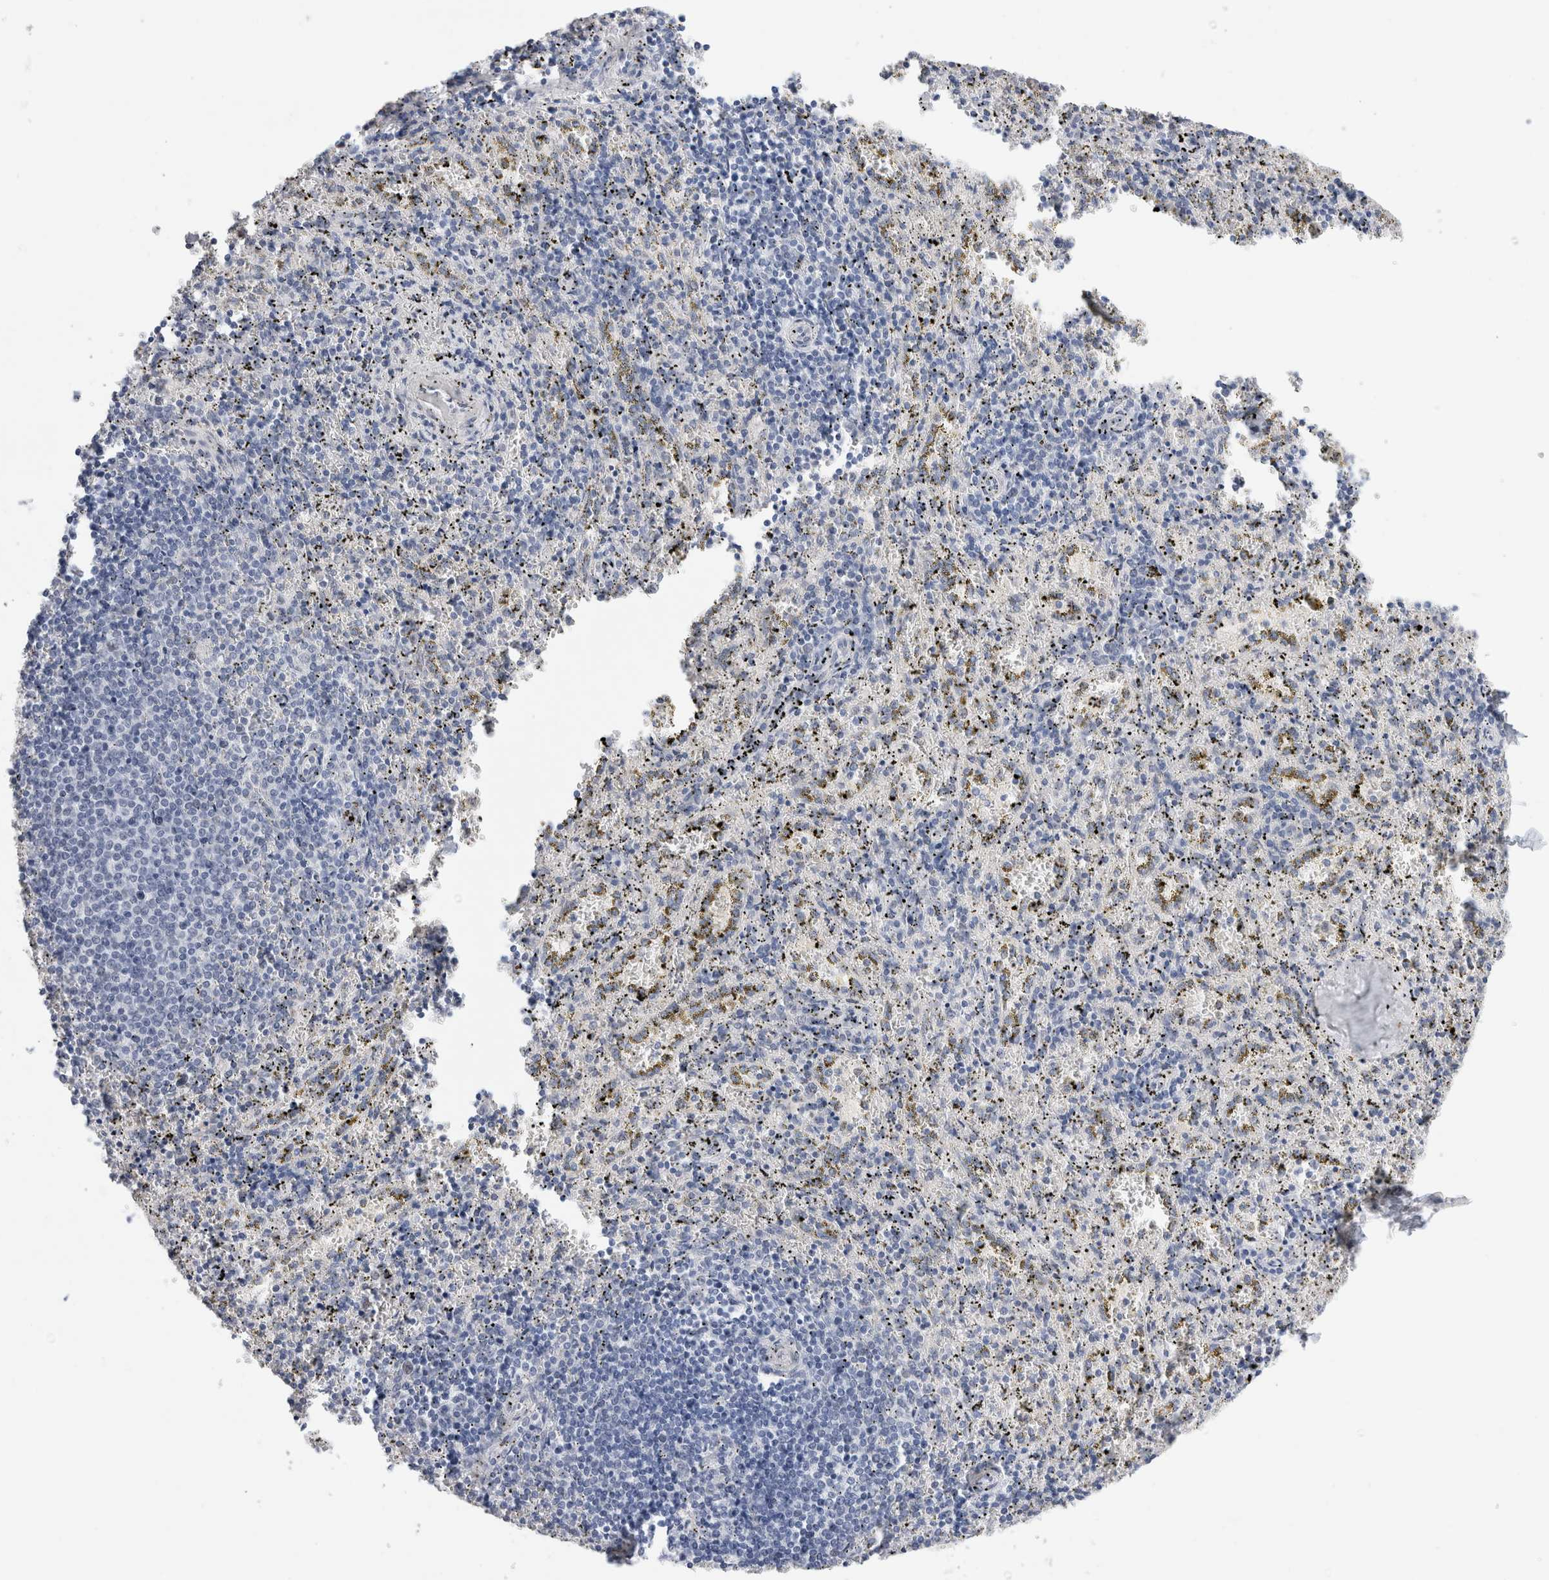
{"staining": {"intensity": "negative", "quantity": "none", "location": "none"}, "tissue": "spleen", "cell_type": "Cells in red pulp", "image_type": "normal", "snomed": [{"axis": "morphology", "description": "Normal tissue, NOS"}, {"axis": "topography", "description": "Spleen"}], "caption": "An immunohistochemistry (IHC) micrograph of normal spleen is shown. There is no staining in cells in red pulp of spleen.", "gene": "KNL1", "patient": {"sex": "male", "age": 11}}